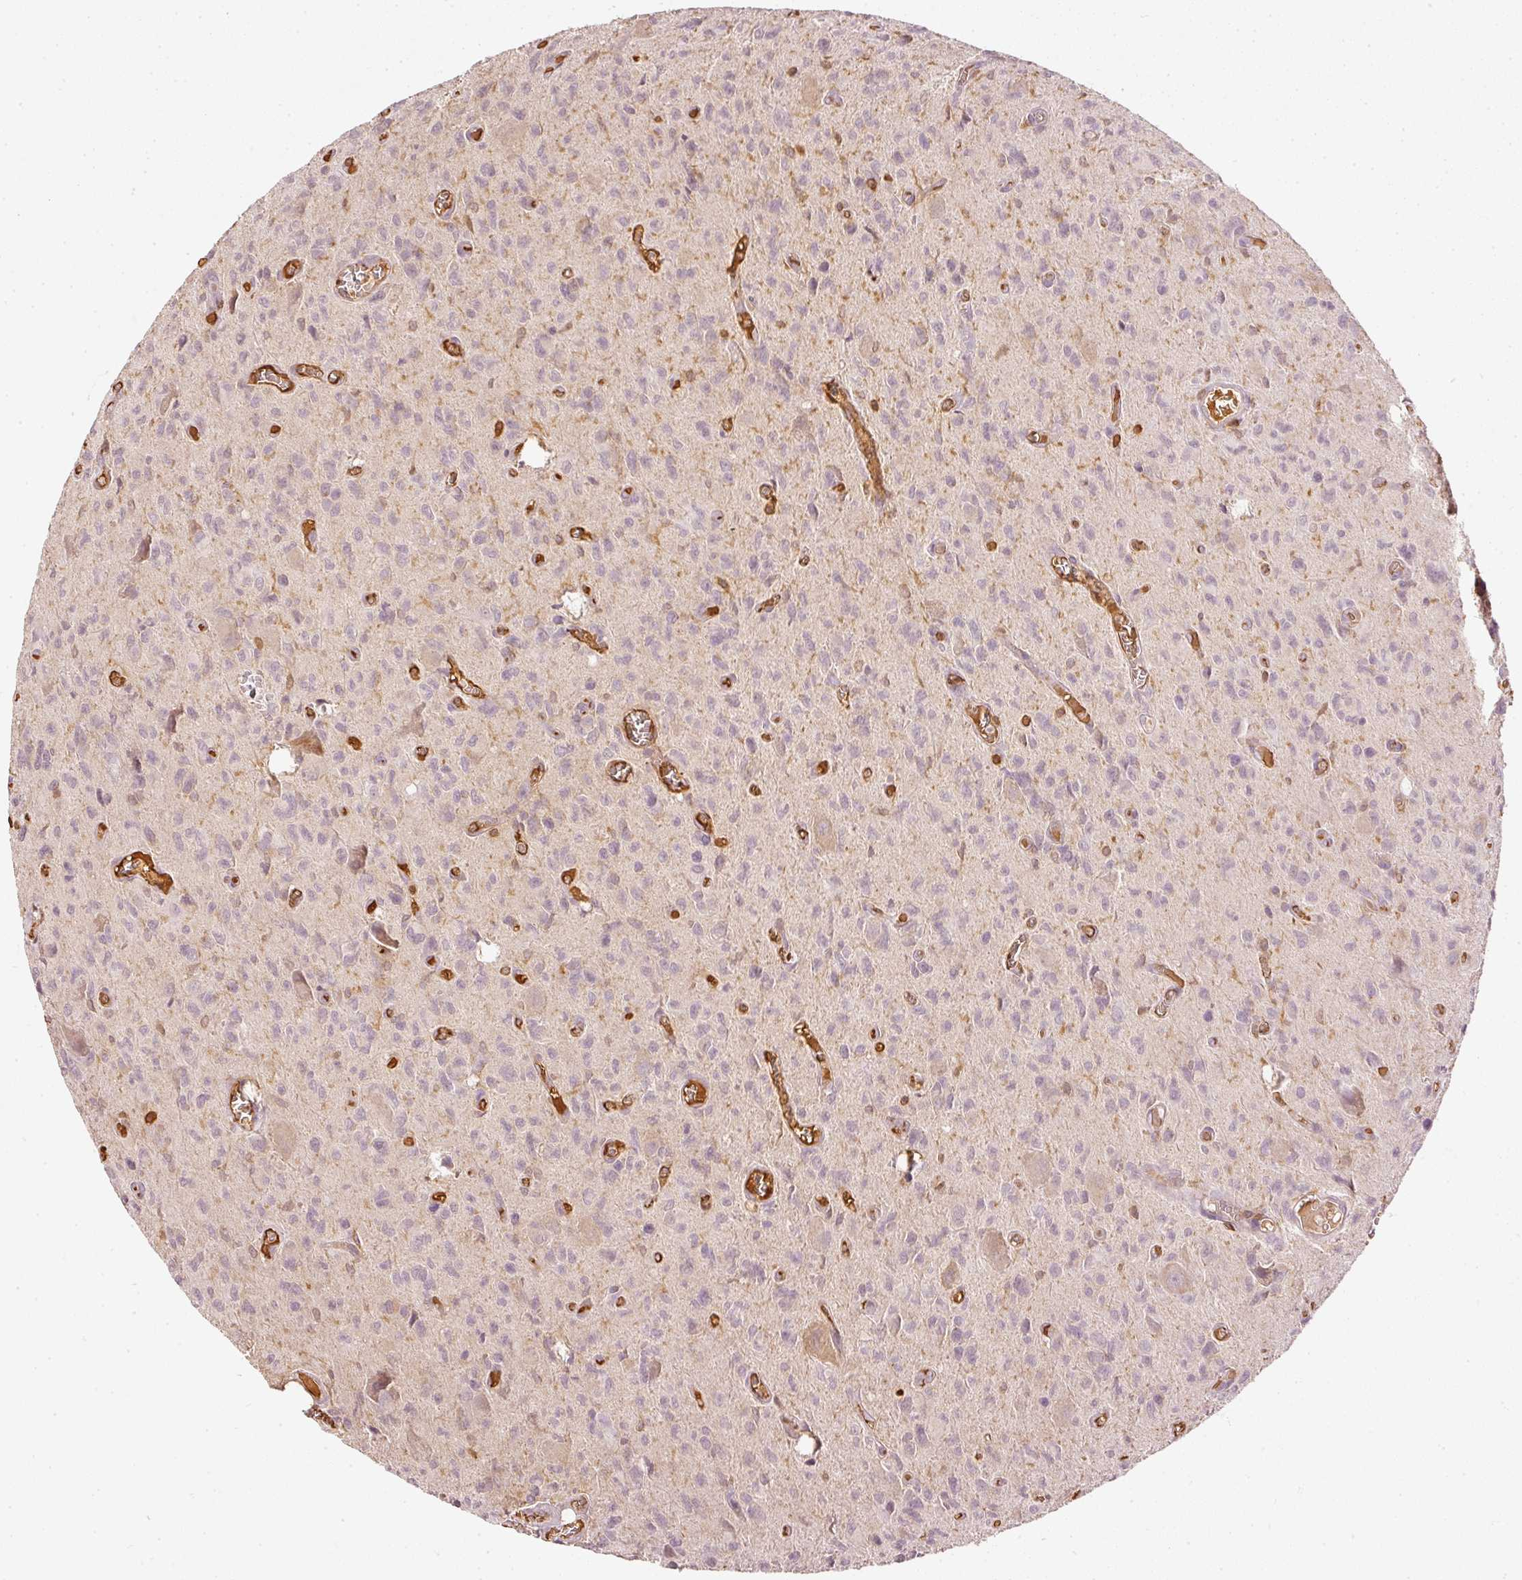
{"staining": {"intensity": "weak", "quantity": "<25%", "location": "cytoplasmic/membranous"}, "tissue": "glioma", "cell_type": "Tumor cells", "image_type": "cancer", "snomed": [{"axis": "morphology", "description": "Glioma, malignant, High grade"}, {"axis": "topography", "description": "Brain"}], "caption": "The histopathology image displays no significant staining in tumor cells of glioma.", "gene": "EVL", "patient": {"sex": "male", "age": 76}}